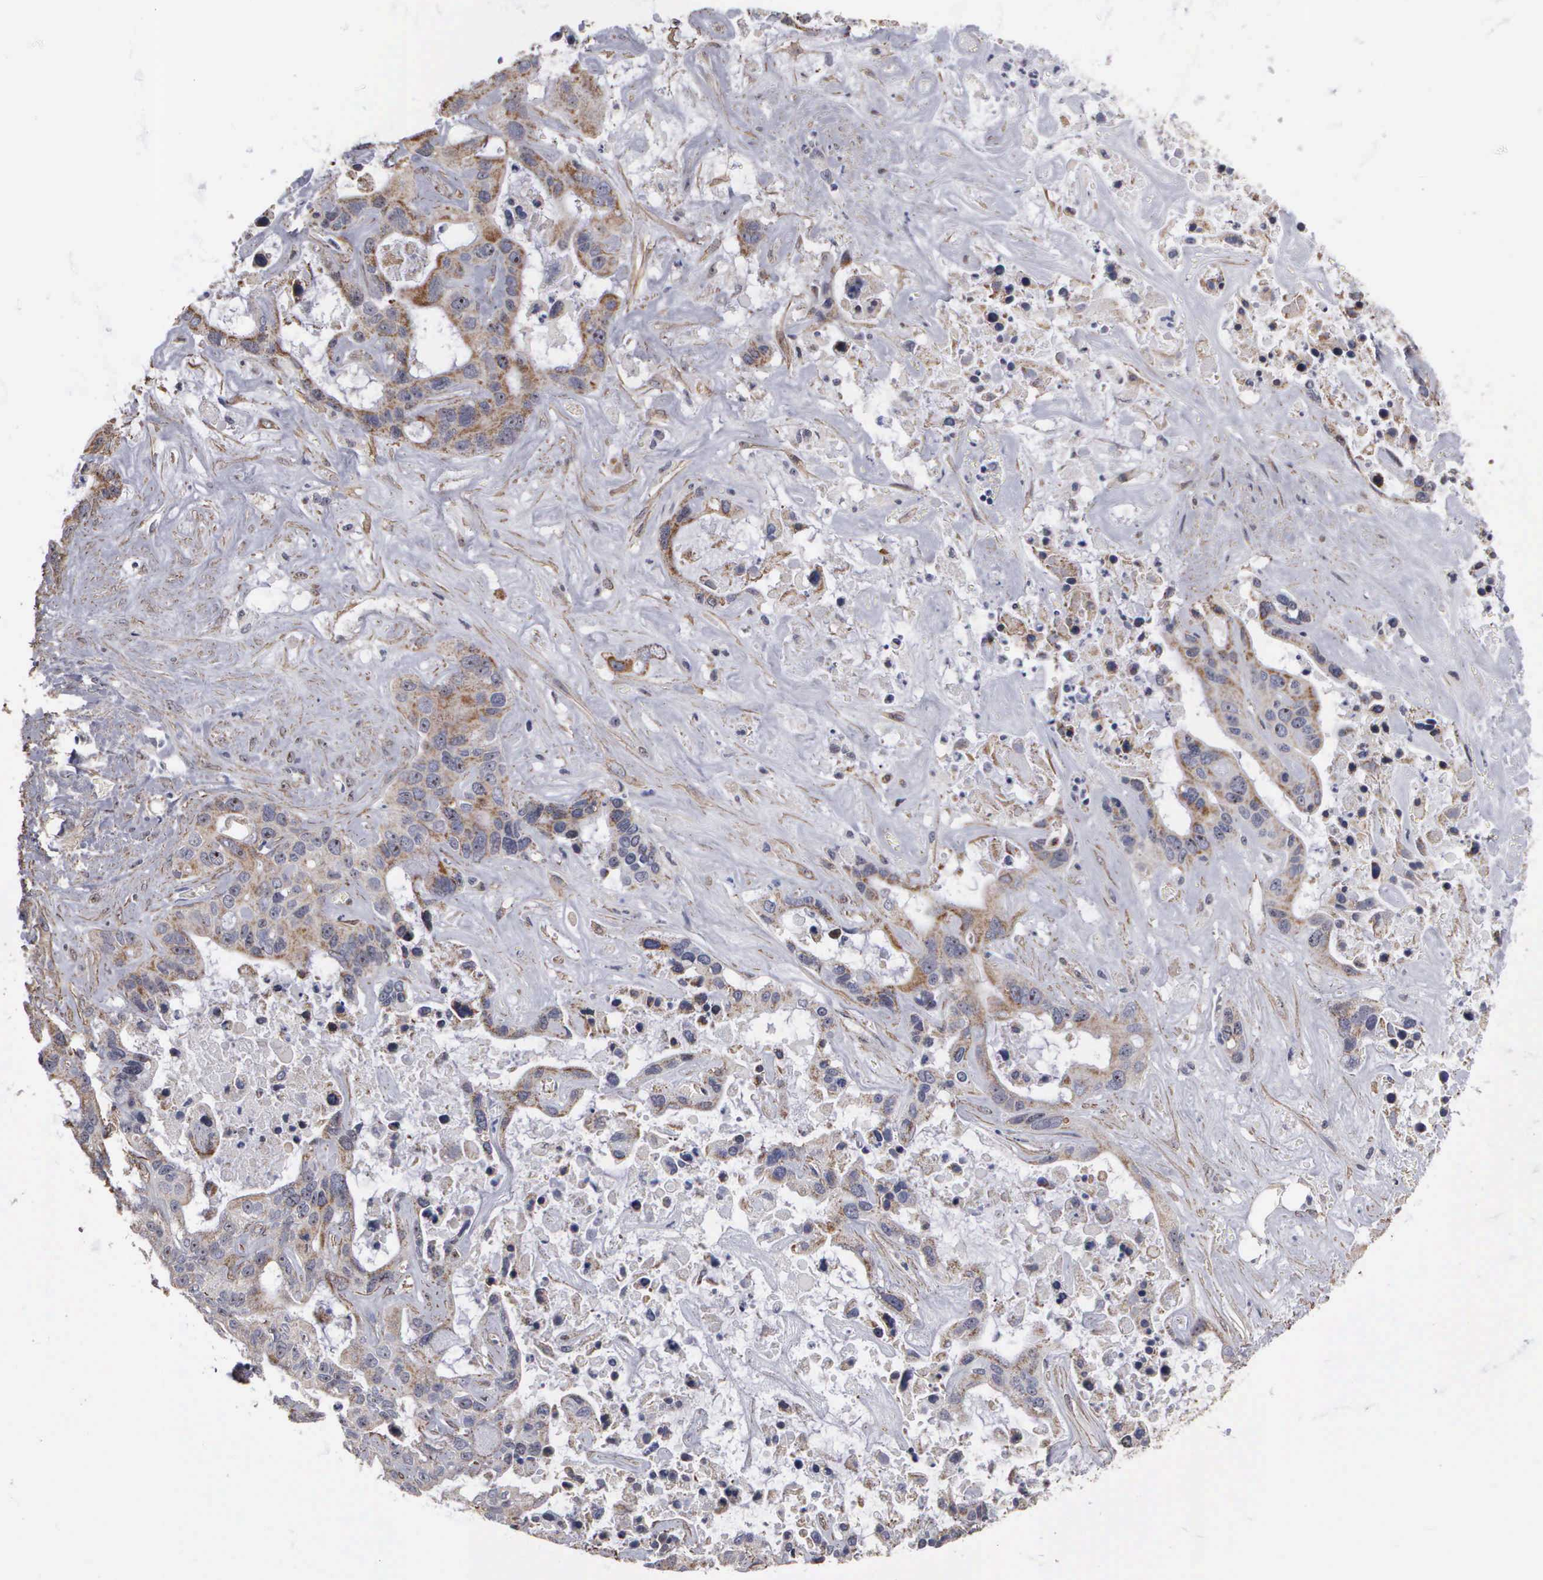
{"staining": {"intensity": "weak", "quantity": ">75%", "location": "cytoplasmic/membranous"}, "tissue": "liver cancer", "cell_type": "Tumor cells", "image_type": "cancer", "snomed": [{"axis": "morphology", "description": "Cholangiocarcinoma"}, {"axis": "topography", "description": "Liver"}], "caption": "A histopathology image of human liver cancer (cholangiocarcinoma) stained for a protein exhibits weak cytoplasmic/membranous brown staining in tumor cells.", "gene": "NGDN", "patient": {"sex": "female", "age": 65}}